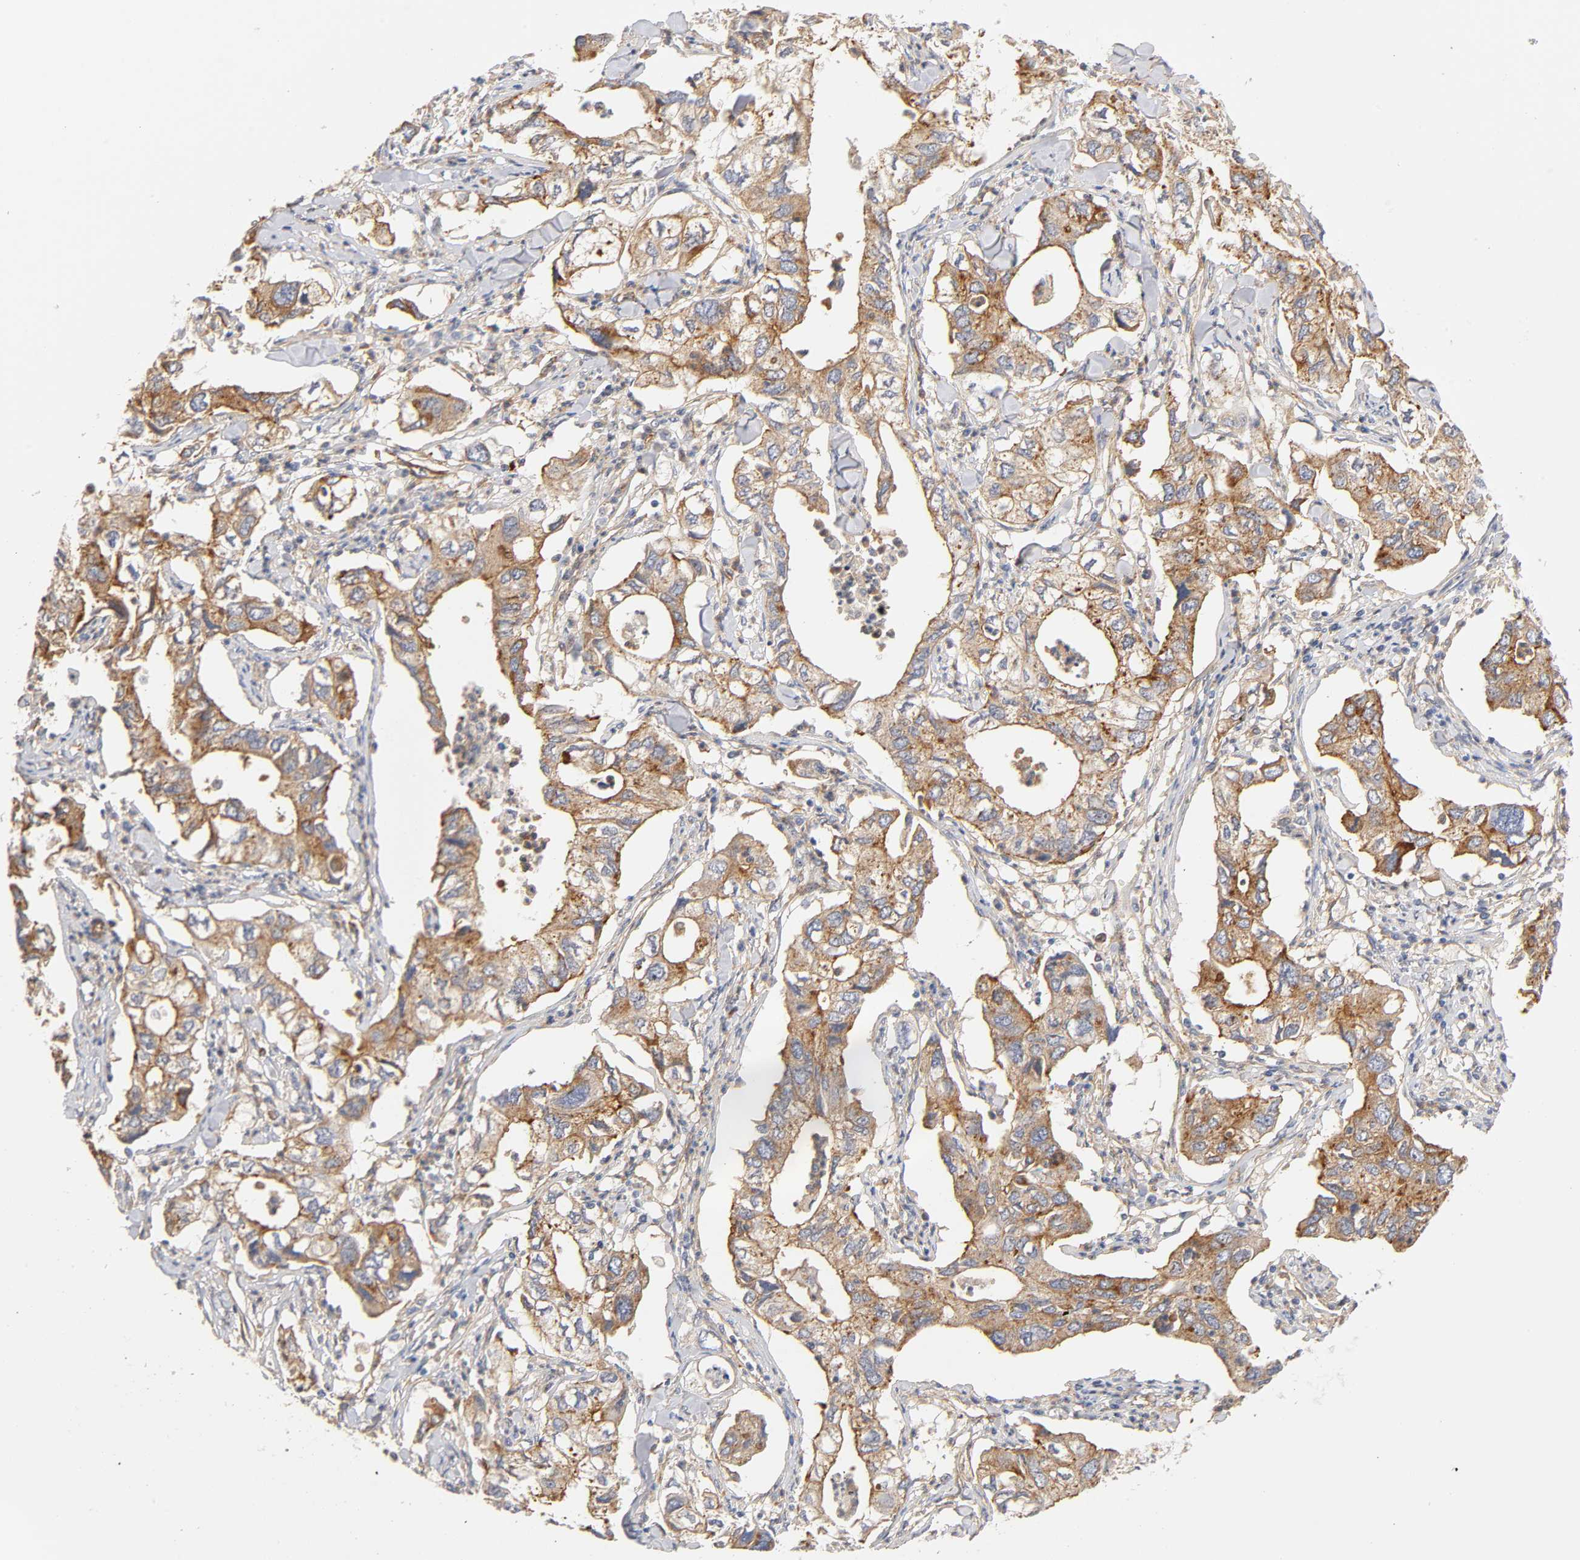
{"staining": {"intensity": "moderate", "quantity": ">75%", "location": "cytoplasmic/membranous"}, "tissue": "lung cancer", "cell_type": "Tumor cells", "image_type": "cancer", "snomed": [{"axis": "morphology", "description": "Adenocarcinoma, NOS"}, {"axis": "topography", "description": "Lung"}], "caption": "Moderate cytoplasmic/membranous positivity for a protein is identified in approximately >75% of tumor cells of lung adenocarcinoma using immunohistochemistry.", "gene": "PLD1", "patient": {"sex": "male", "age": 48}}